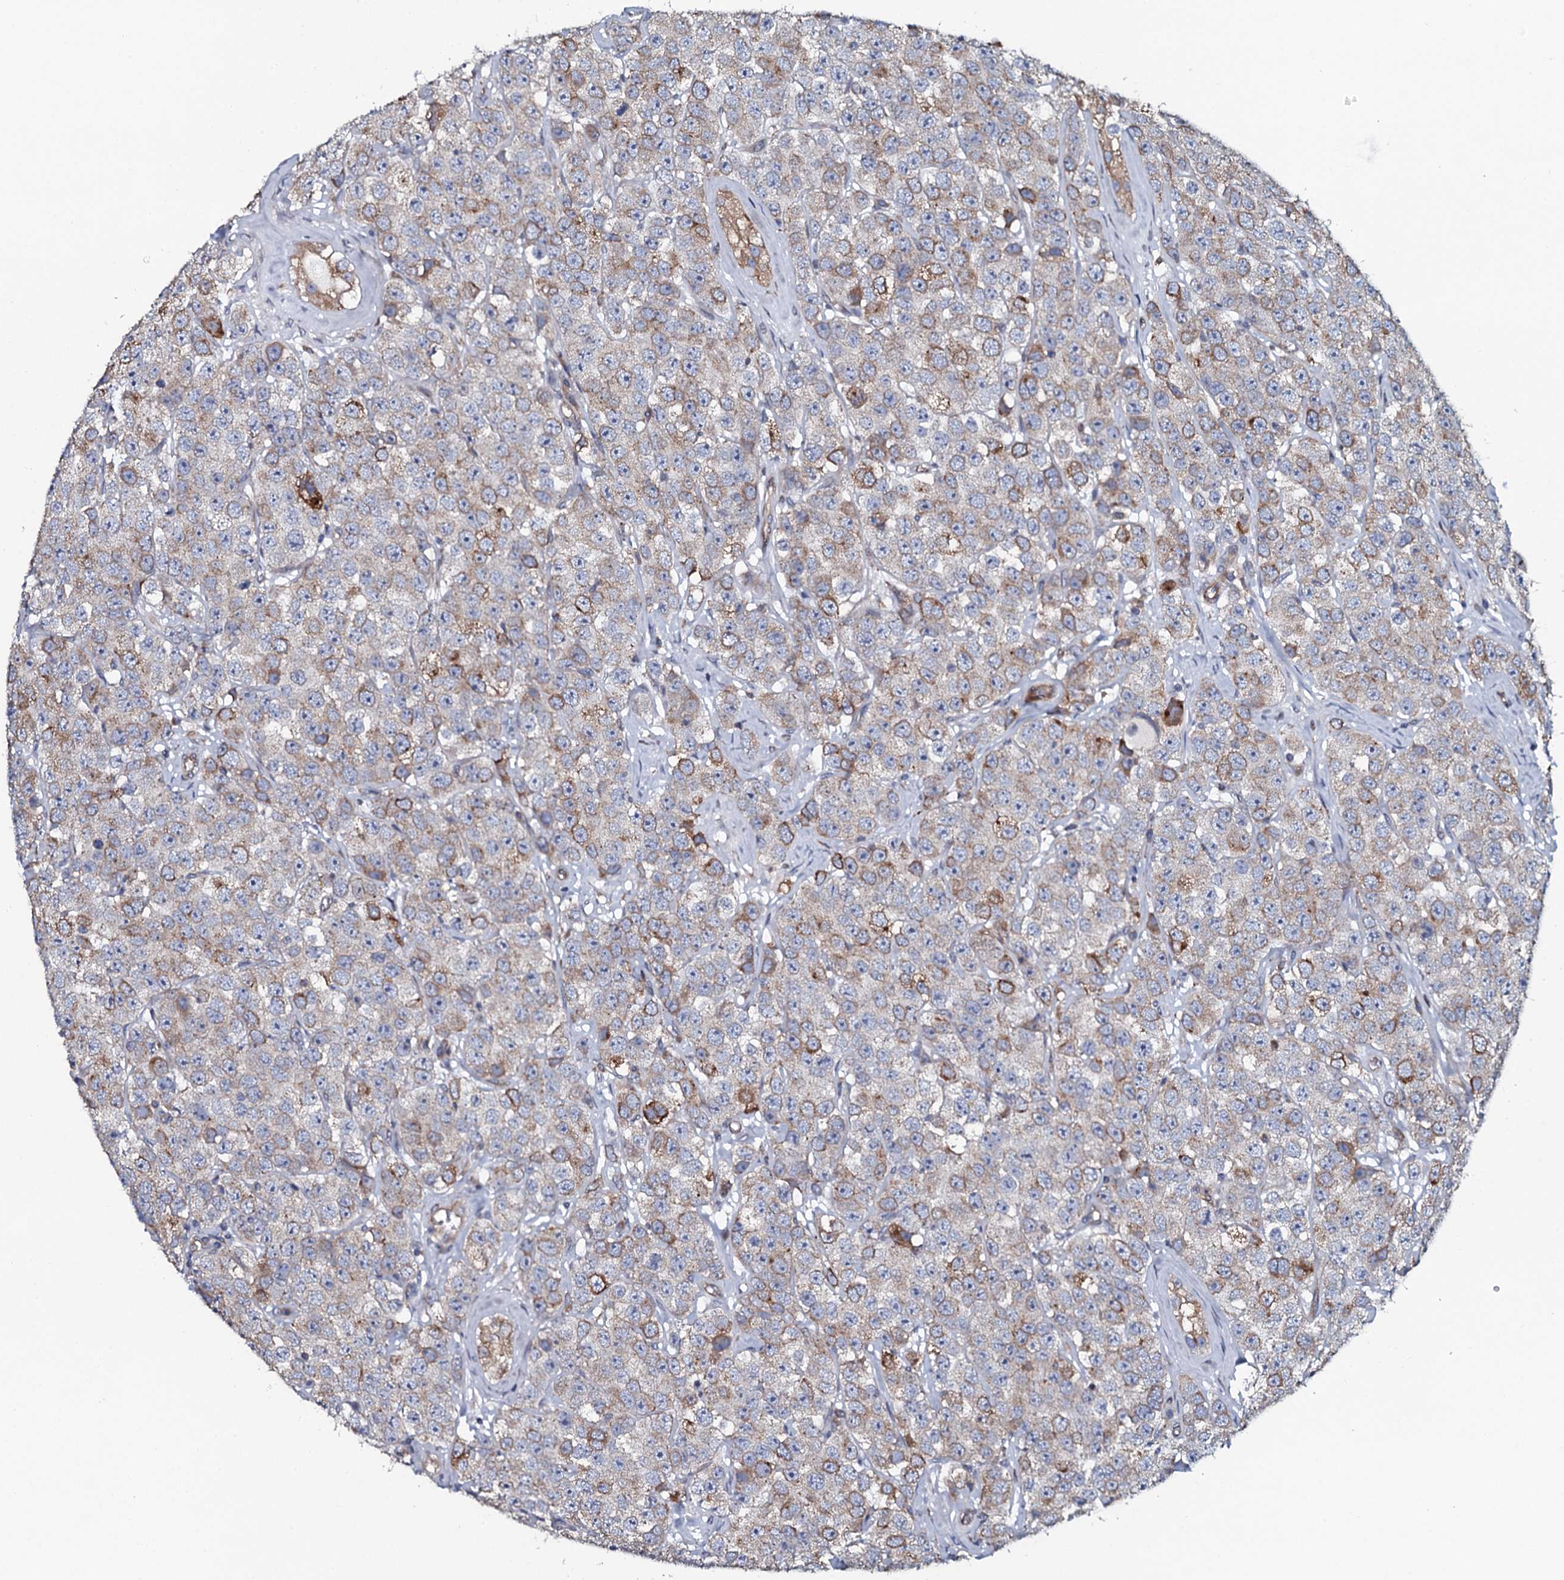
{"staining": {"intensity": "moderate", "quantity": "25%-75%", "location": "cytoplasmic/membranous"}, "tissue": "testis cancer", "cell_type": "Tumor cells", "image_type": "cancer", "snomed": [{"axis": "morphology", "description": "Seminoma, NOS"}, {"axis": "topography", "description": "Testis"}], "caption": "Human testis cancer (seminoma) stained for a protein (brown) displays moderate cytoplasmic/membranous positive expression in about 25%-75% of tumor cells.", "gene": "TMEM151A", "patient": {"sex": "male", "age": 28}}